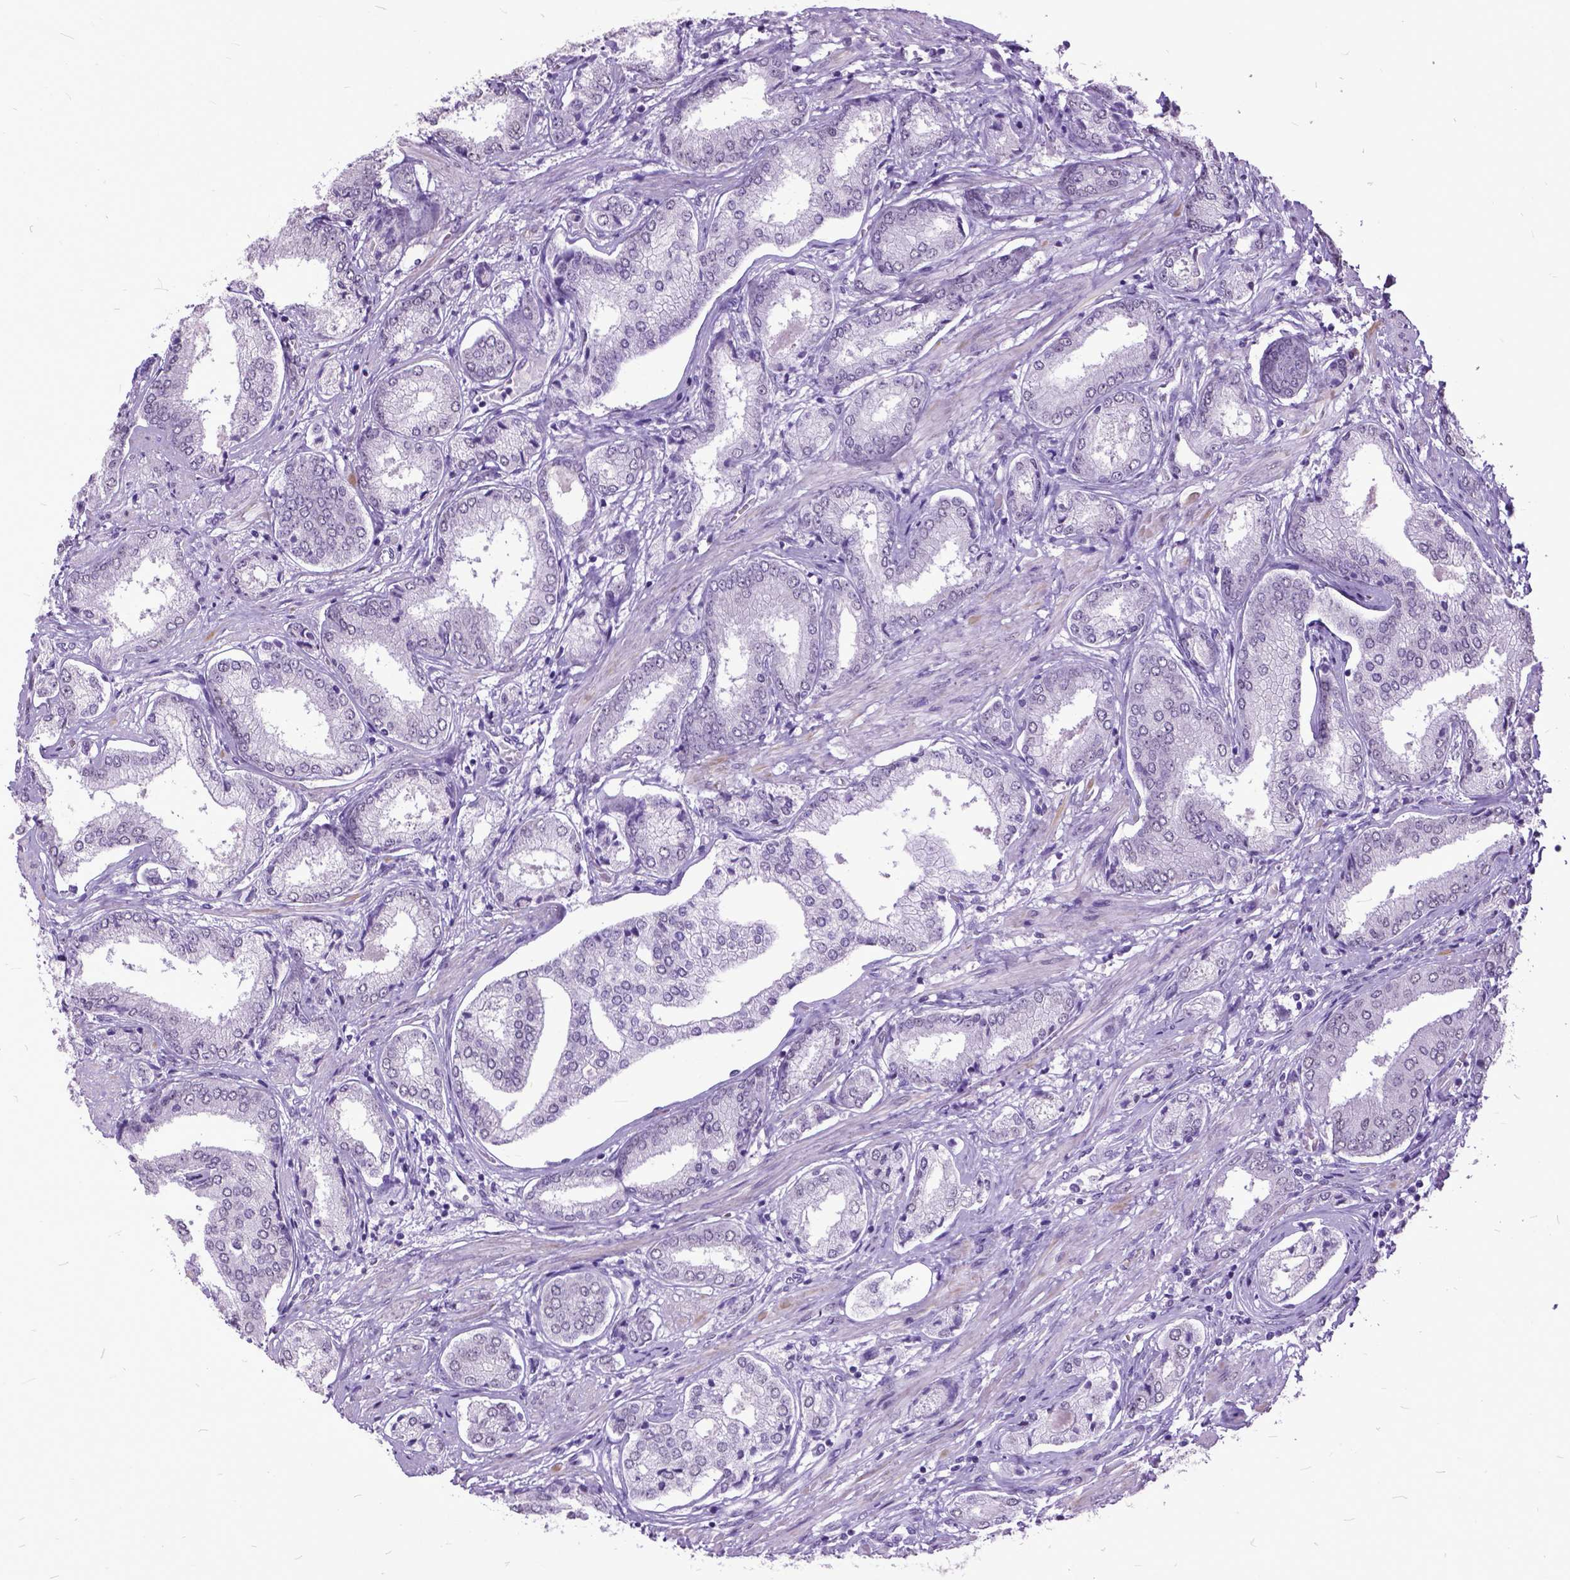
{"staining": {"intensity": "negative", "quantity": "none", "location": "none"}, "tissue": "prostate cancer", "cell_type": "Tumor cells", "image_type": "cancer", "snomed": [{"axis": "morphology", "description": "Adenocarcinoma, NOS"}, {"axis": "topography", "description": "Prostate"}], "caption": "Immunohistochemical staining of adenocarcinoma (prostate) exhibits no significant positivity in tumor cells.", "gene": "MARCHF10", "patient": {"sex": "male", "age": 63}}